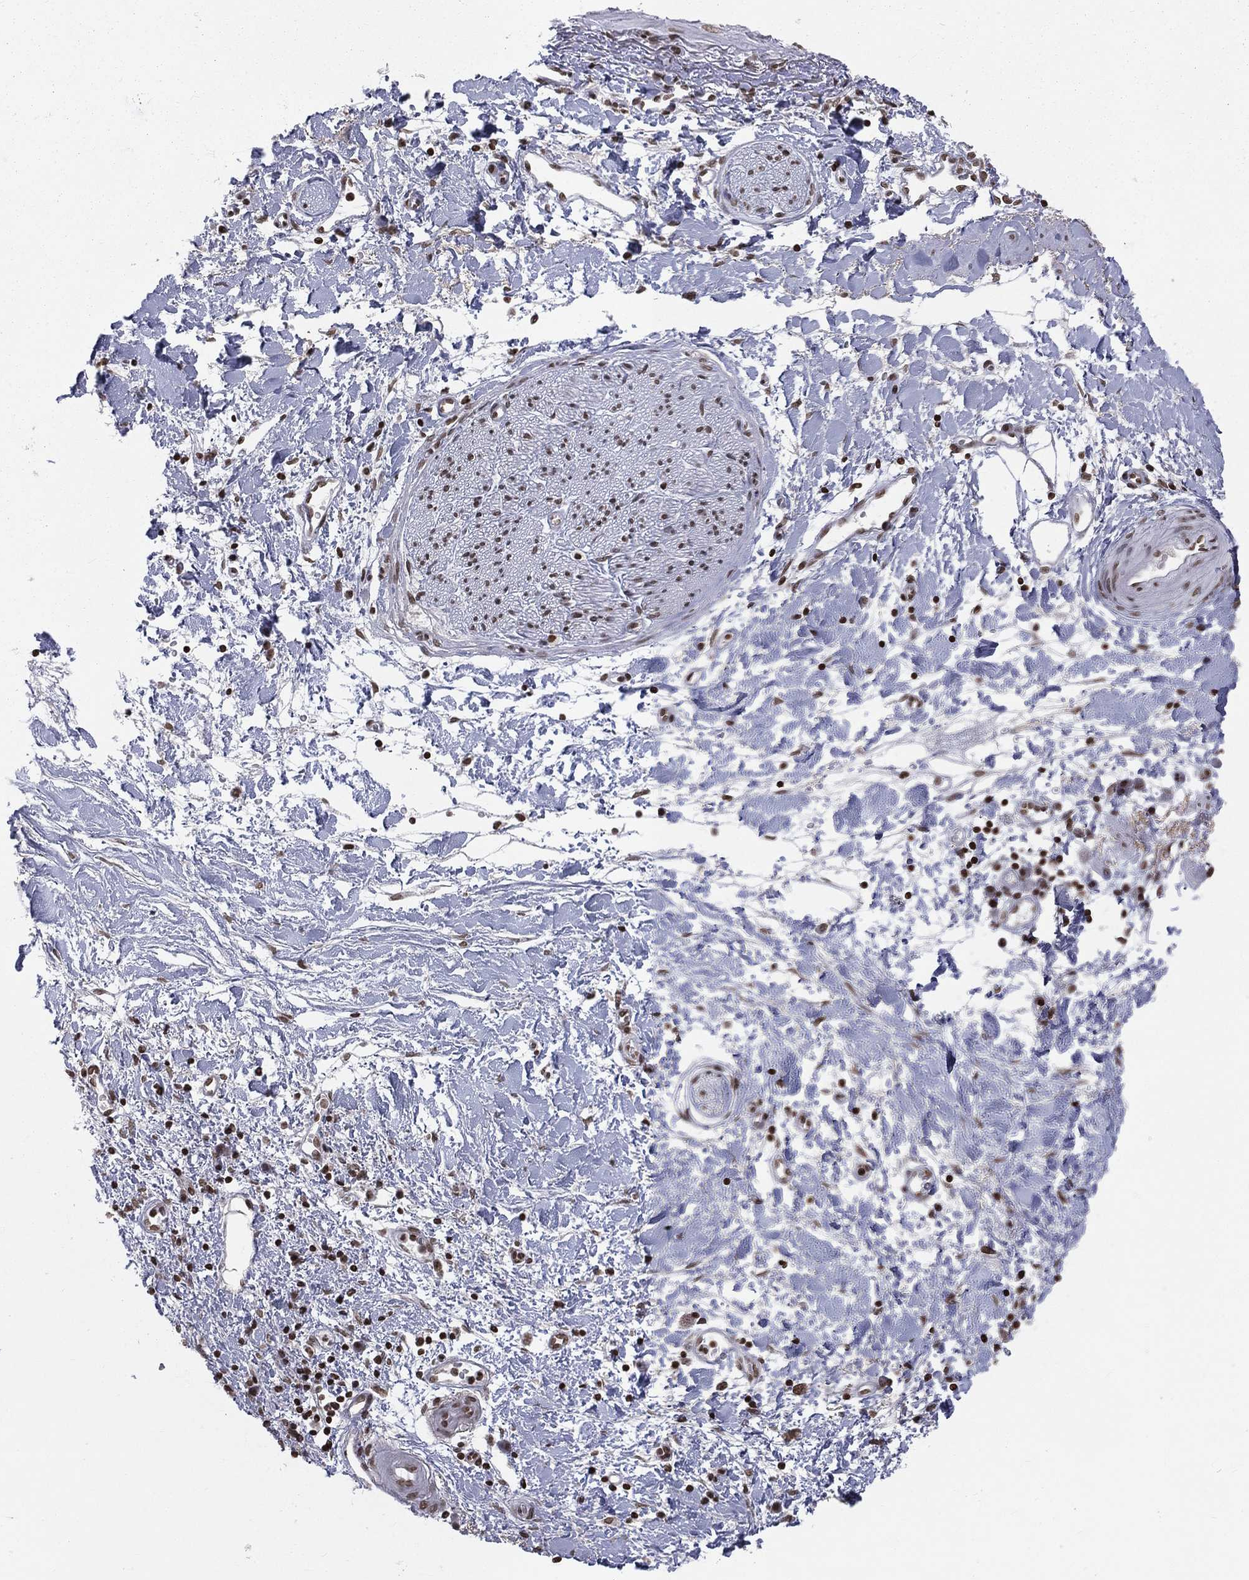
{"staining": {"intensity": "weak", "quantity": "<25%", "location": "nuclear"}, "tissue": "soft tissue", "cell_type": "Fibroblasts", "image_type": "normal", "snomed": [{"axis": "morphology", "description": "Normal tissue, NOS"}, {"axis": "morphology", "description": "Adenocarcinoma, NOS"}, {"axis": "topography", "description": "Pancreas"}, {"axis": "topography", "description": "Peripheral nerve tissue"}], "caption": "Immunohistochemistry of unremarkable soft tissue demonstrates no expression in fibroblasts. (Brightfield microscopy of DAB immunohistochemistry at high magnification).", "gene": "RFX7", "patient": {"sex": "male", "age": 61}}